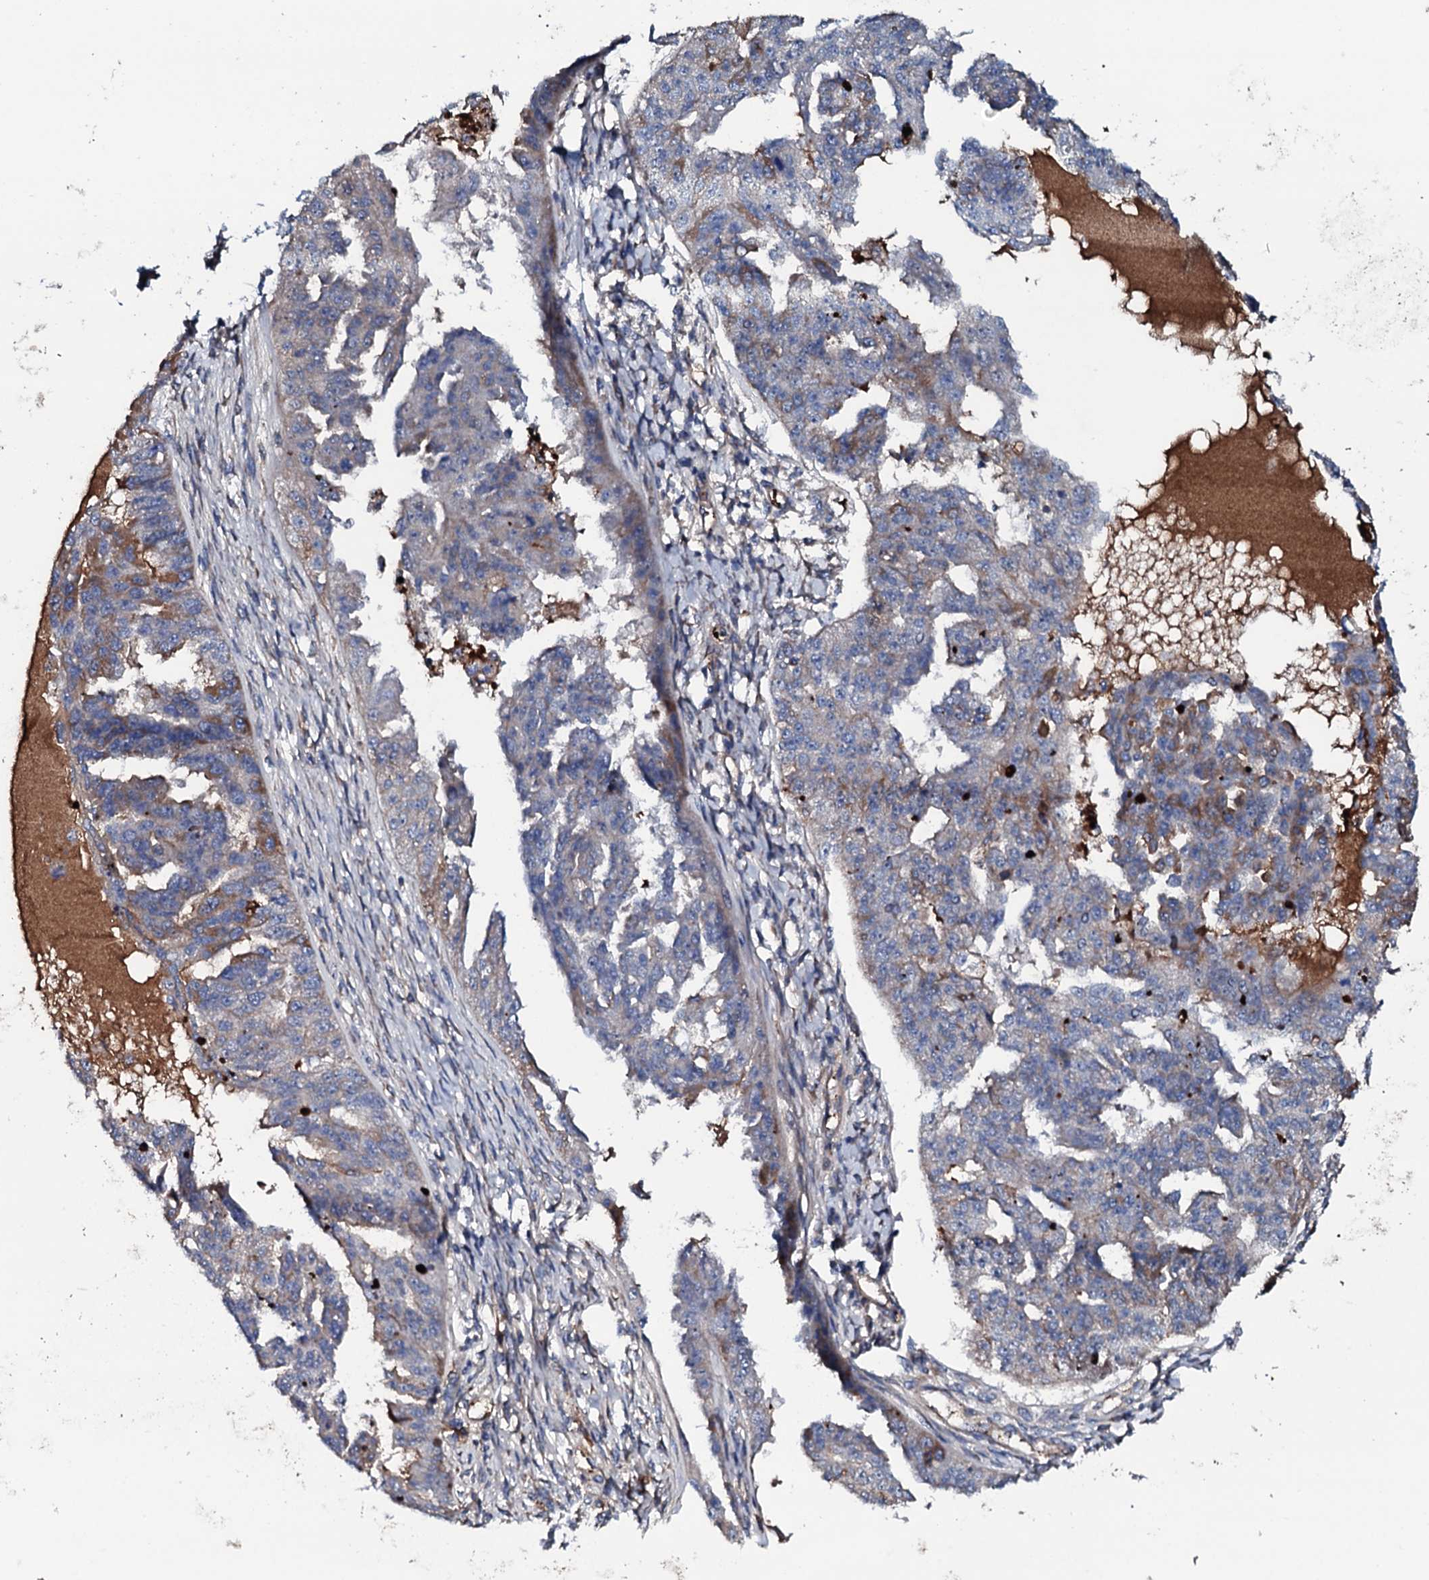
{"staining": {"intensity": "moderate", "quantity": "<25%", "location": "cytoplasmic/membranous"}, "tissue": "ovarian cancer", "cell_type": "Tumor cells", "image_type": "cancer", "snomed": [{"axis": "morphology", "description": "Cystadenocarcinoma, serous, NOS"}, {"axis": "topography", "description": "Ovary"}], "caption": "Protein staining of ovarian cancer tissue displays moderate cytoplasmic/membranous staining in about <25% of tumor cells. The protein is stained brown, and the nuclei are stained in blue (DAB (3,3'-diaminobenzidine) IHC with brightfield microscopy, high magnification).", "gene": "NEK1", "patient": {"sex": "female", "age": 58}}